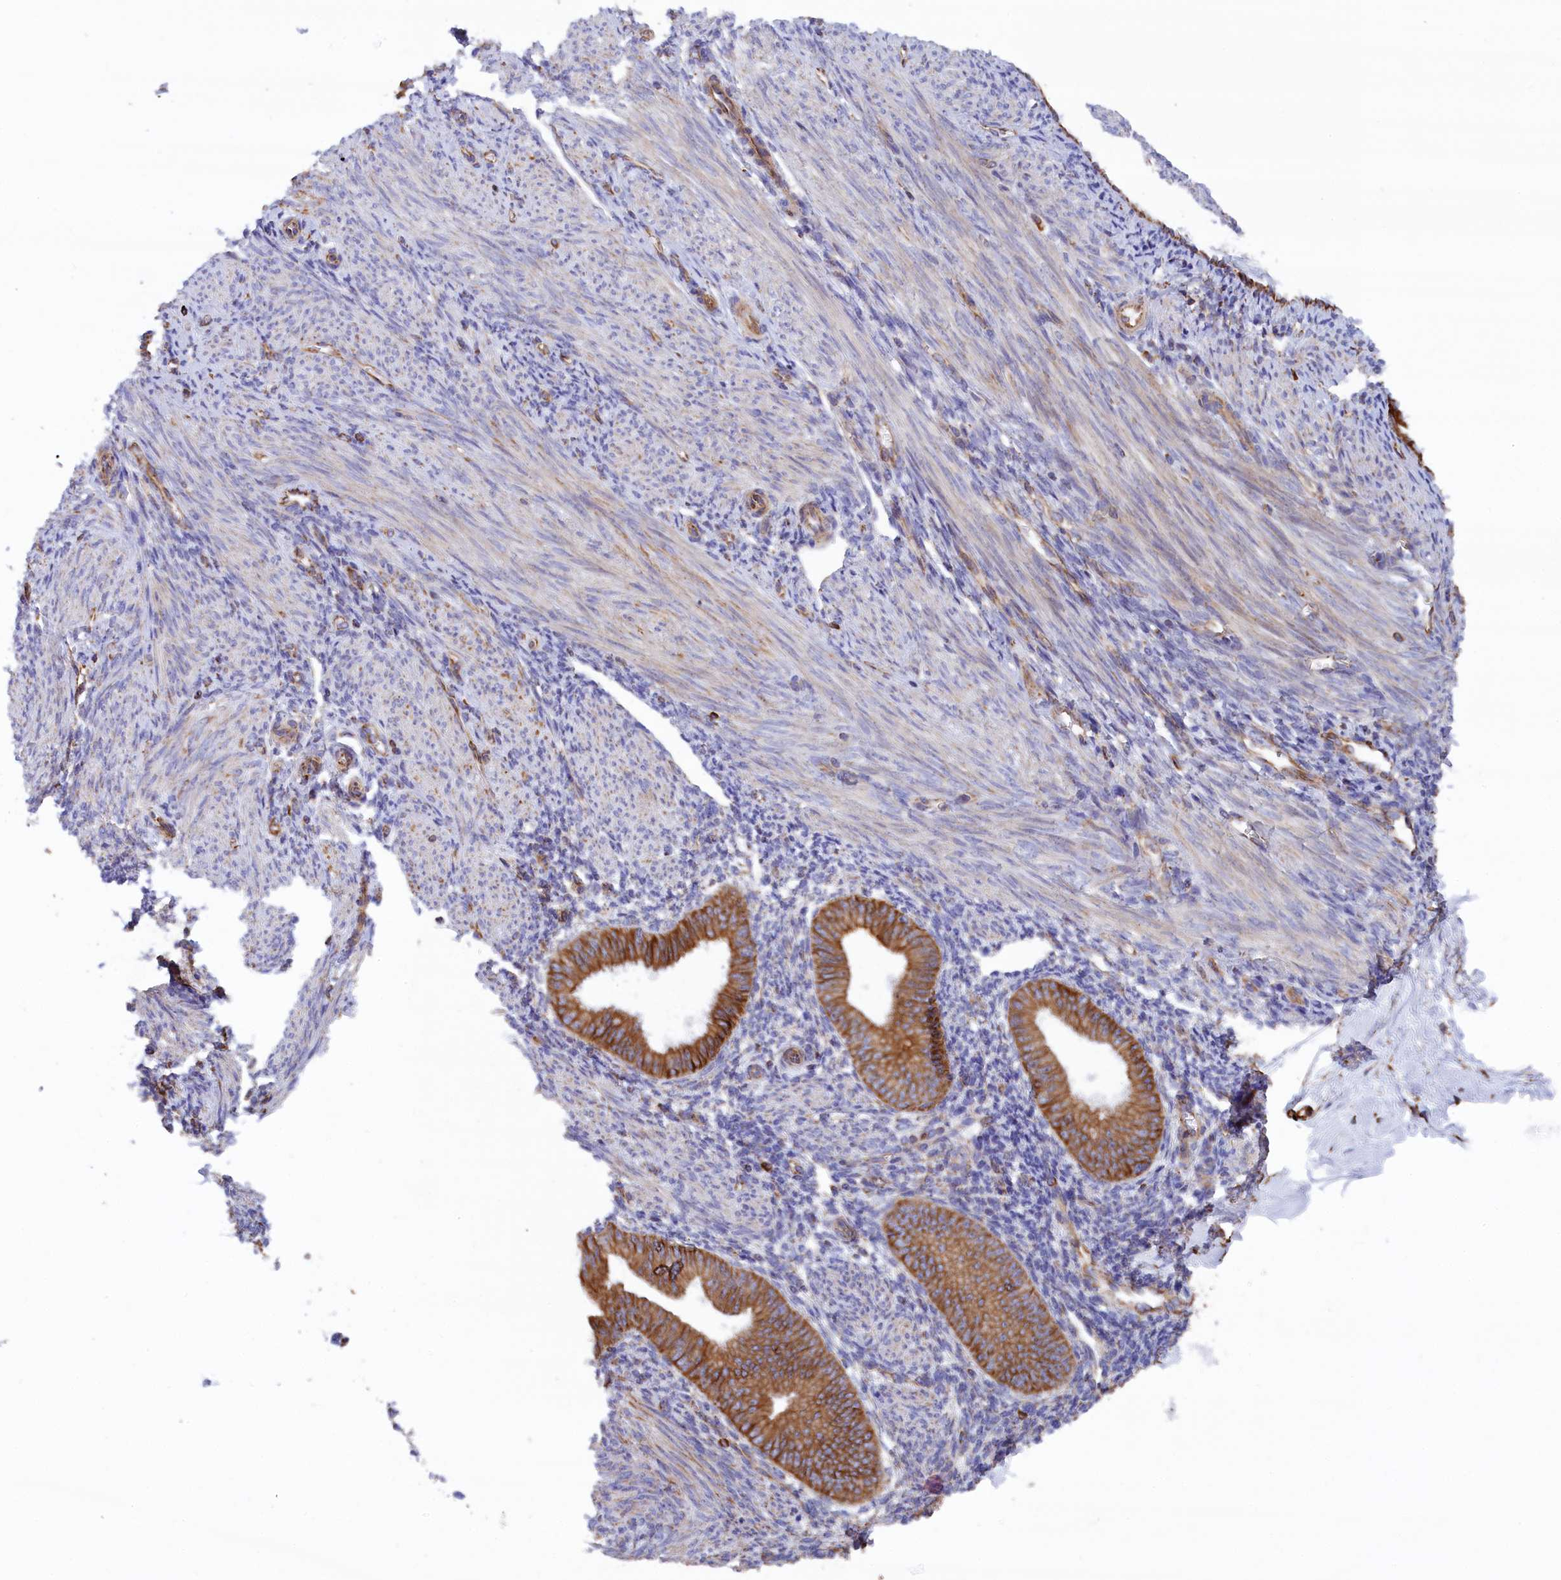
{"staining": {"intensity": "weak", "quantity": "<25%", "location": "cytoplasmic/membranous"}, "tissue": "endometrium", "cell_type": "Cells in endometrial stroma", "image_type": "normal", "snomed": [{"axis": "morphology", "description": "Normal tissue, NOS"}, {"axis": "topography", "description": "Uterus"}, {"axis": "topography", "description": "Endometrium"}], "caption": "Immunohistochemistry (IHC) of normal endometrium reveals no staining in cells in endometrial stroma. (Brightfield microscopy of DAB (3,3'-diaminobenzidine) immunohistochemistry at high magnification).", "gene": "GATB", "patient": {"sex": "female", "age": 48}}